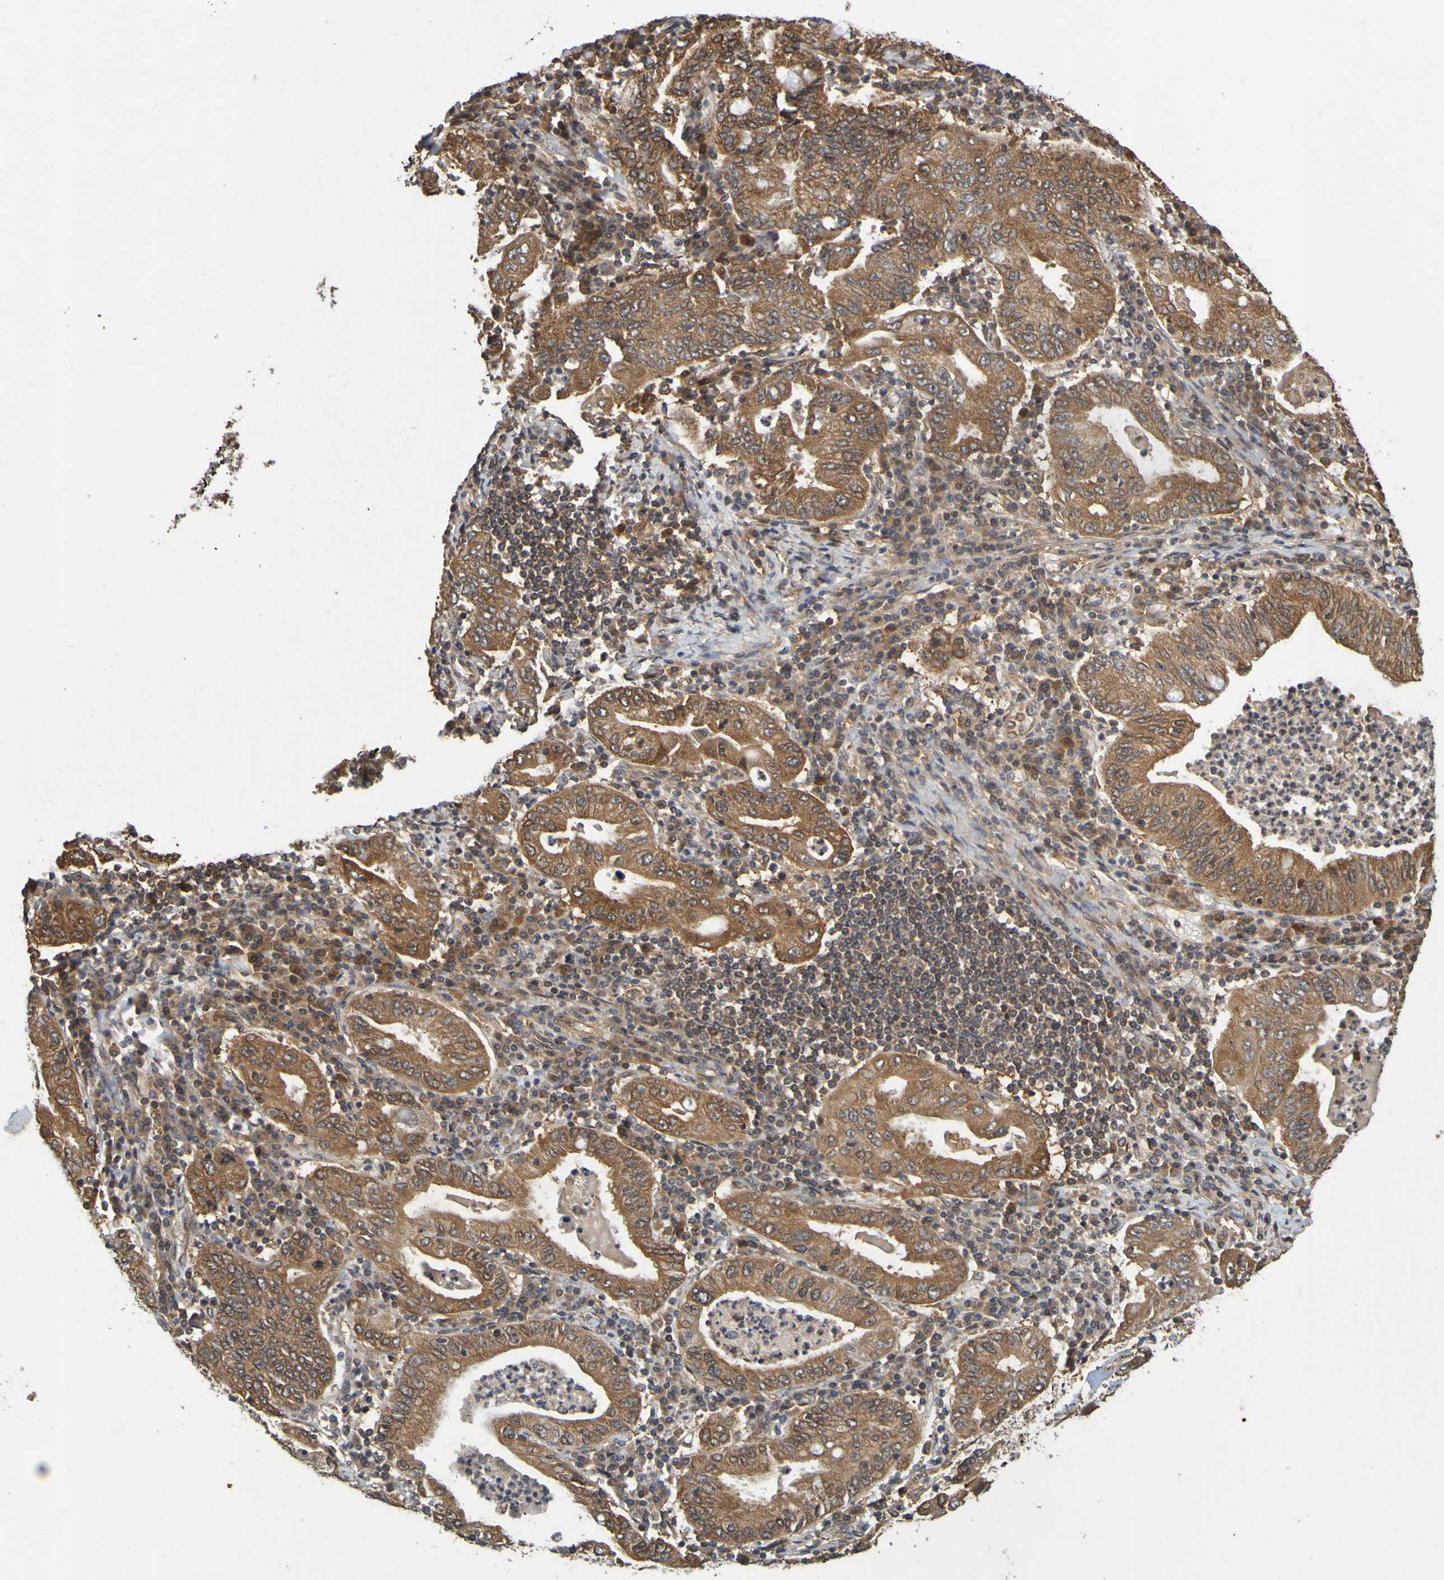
{"staining": {"intensity": "strong", "quantity": ">75%", "location": "cytoplasmic/membranous"}, "tissue": "stomach cancer", "cell_type": "Tumor cells", "image_type": "cancer", "snomed": [{"axis": "morphology", "description": "Normal tissue, NOS"}, {"axis": "morphology", "description": "Adenocarcinoma, NOS"}, {"axis": "topography", "description": "Esophagus"}, {"axis": "topography", "description": "Stomach, upper"}, {"axis": "topography", "description": "Peripheral nerve tissue"}], "caption": "Brown immunohistochemical staining in stomach adenocarcinoma displays strong cytoplasmic/membranous positivity in approximately >75% of tumor cells. Nuclei are stained in blue.", "gene": "OCRL", "patient": {"sex": "male", "age": 62}}